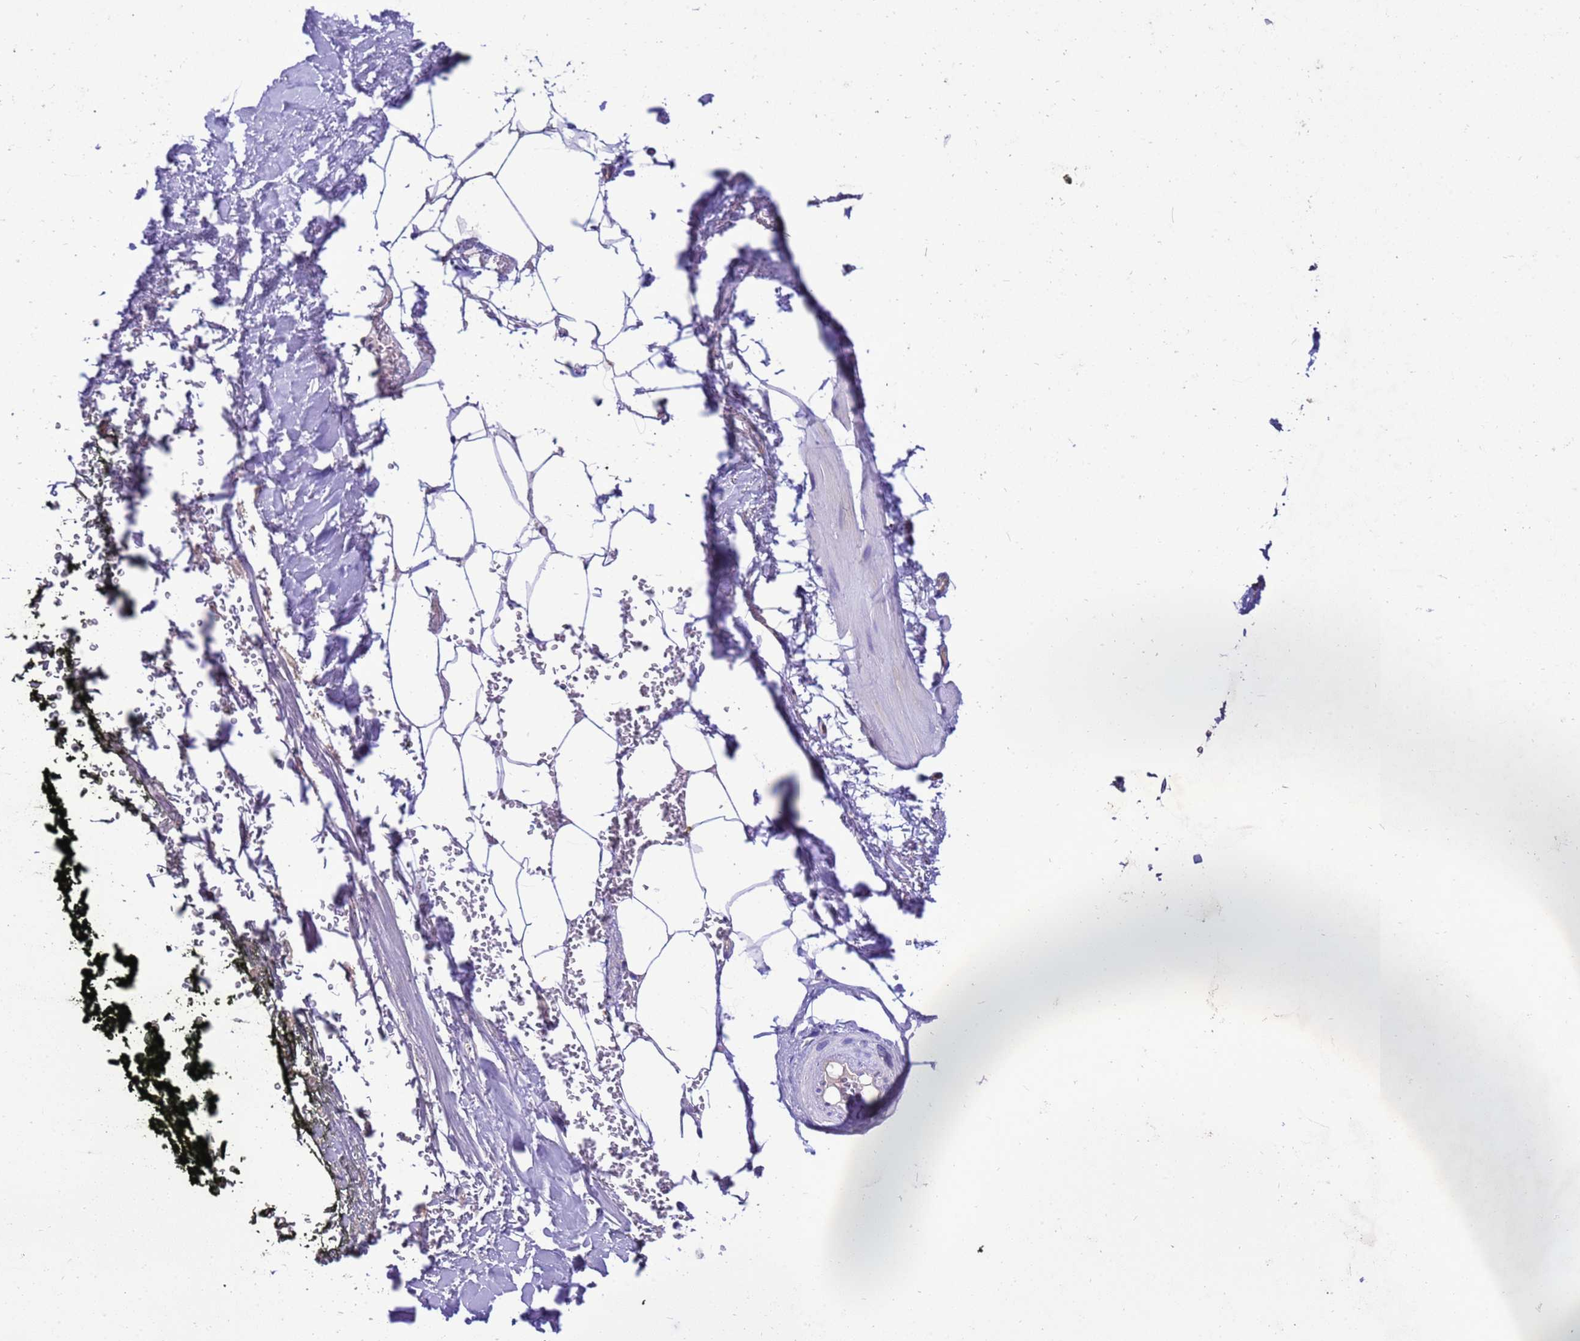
{"staining": {"intensity": "negative", "quantity": "none", "location": "none"}, "tissue": "adipose tissue", "cell_type": "Adipocytes", "image_type": "normal", "snomed": [{"axis": "morphology", "description": "Normal tissue, NOS"}, {"axis": "morphology", "description": "Adenocarcinoma, Low grade"}, {"axis": "topography", "description": "Prostate"}, {"axis": "topography", "description": "Peripheral nerve tissue"}], "caption": "Photomicrograph shows no significant protein expression in adipocytes of unremarkable adipose tissue. The staining was performed using DAB (3,3'-diaminobenzidine) to visualize the protein expression in brown, while the nuclei were stained in blue with hematoxylin (Magnification: 20x).", "gene": "RABEP2", "patient": {"sex": "male", "age": 63}}